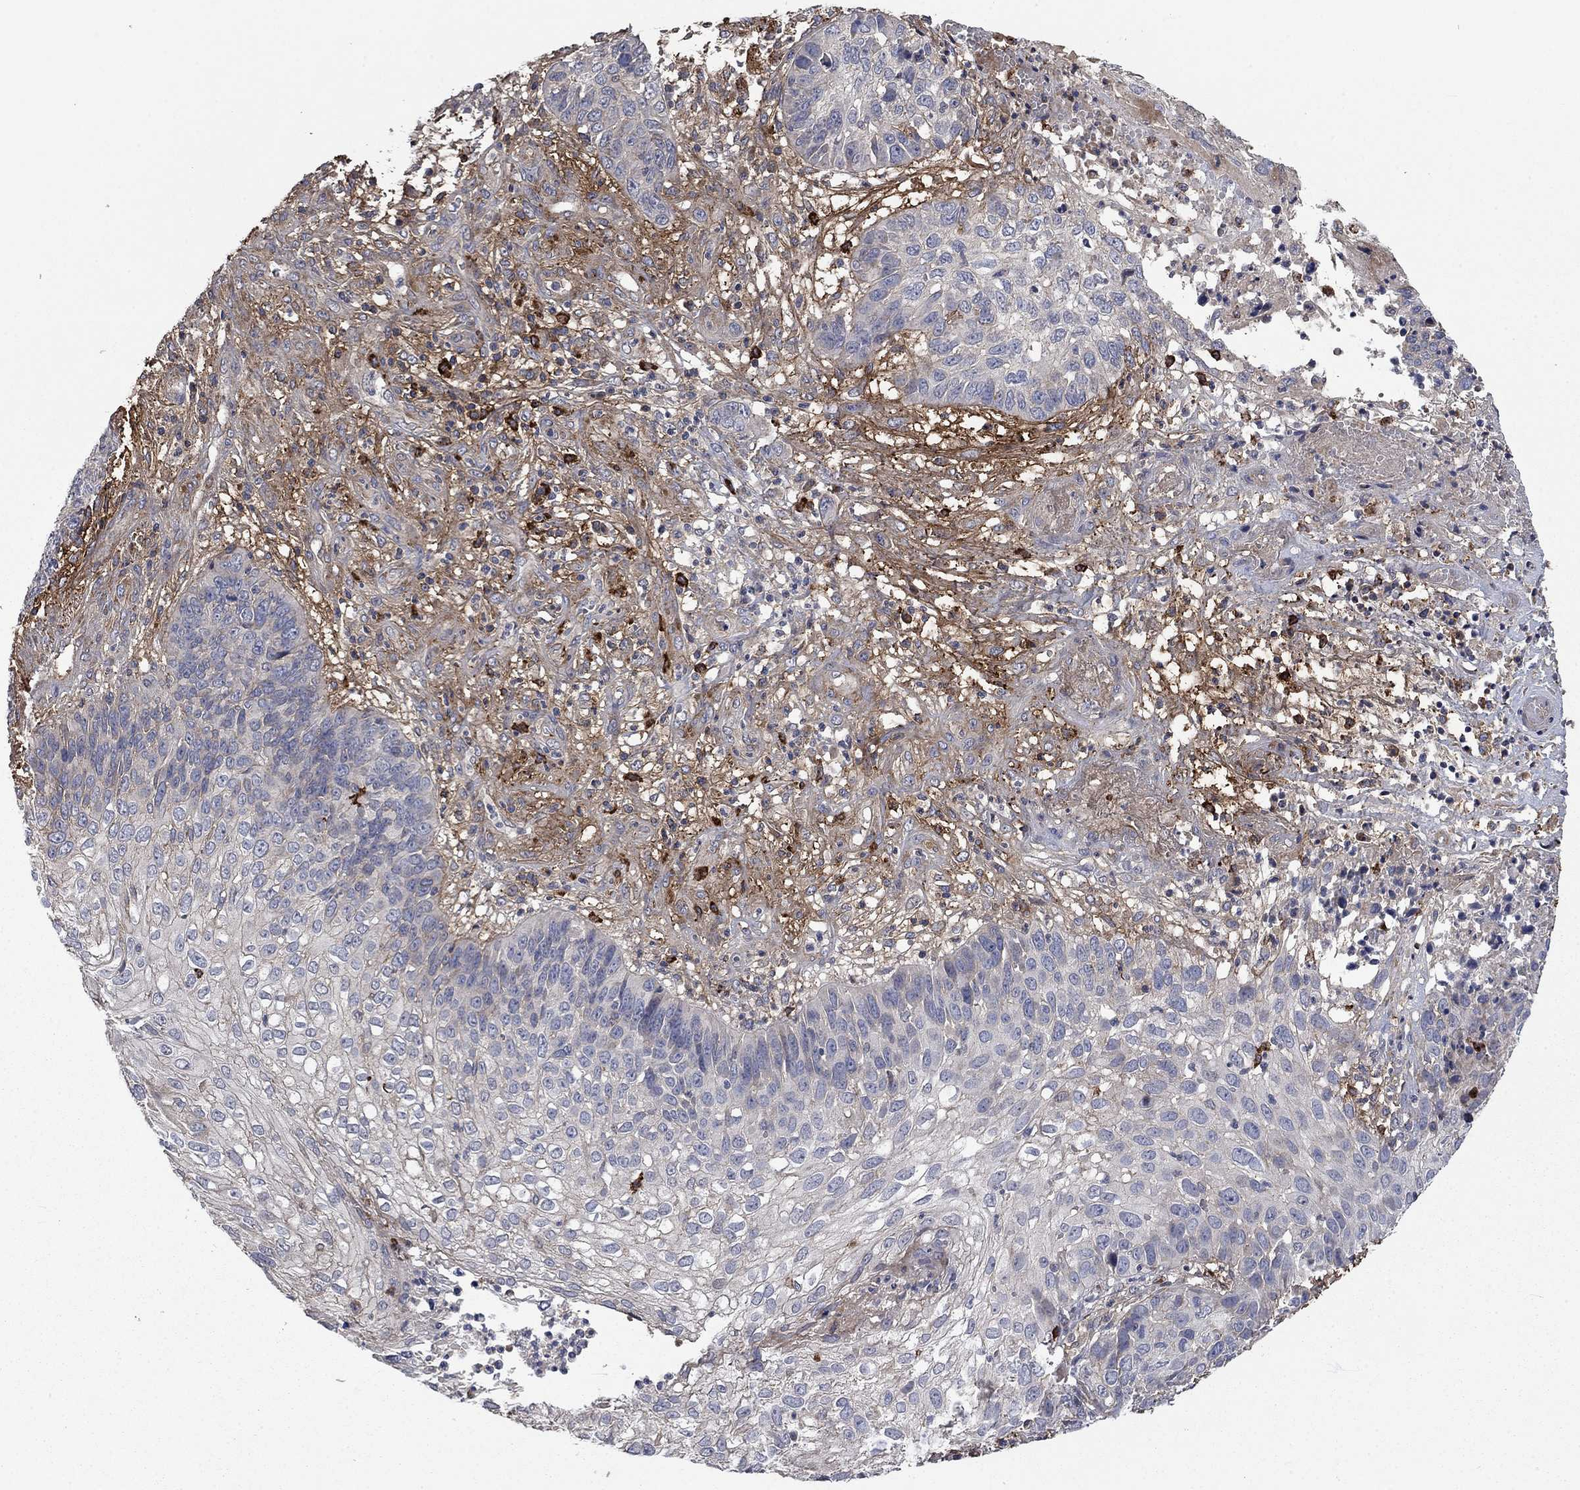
{"staining": {"intensity": "negative", "quantity": "none", "location": "none"}, "tissue": "skin cancer", "cell_type": "Tumor cells", "image_type": "cancer", "snomed": [{"axis": "morphology", "description": "Squamous cell carcinoma, NOS"}, {"axis": "topography", "description": "Skin"}], "caption": "Tumor cells show no significant protein positivity in skin squamous cell carcinoma.", "gene": "VCAN", "patient": {"sex": "male", "age": 92}}